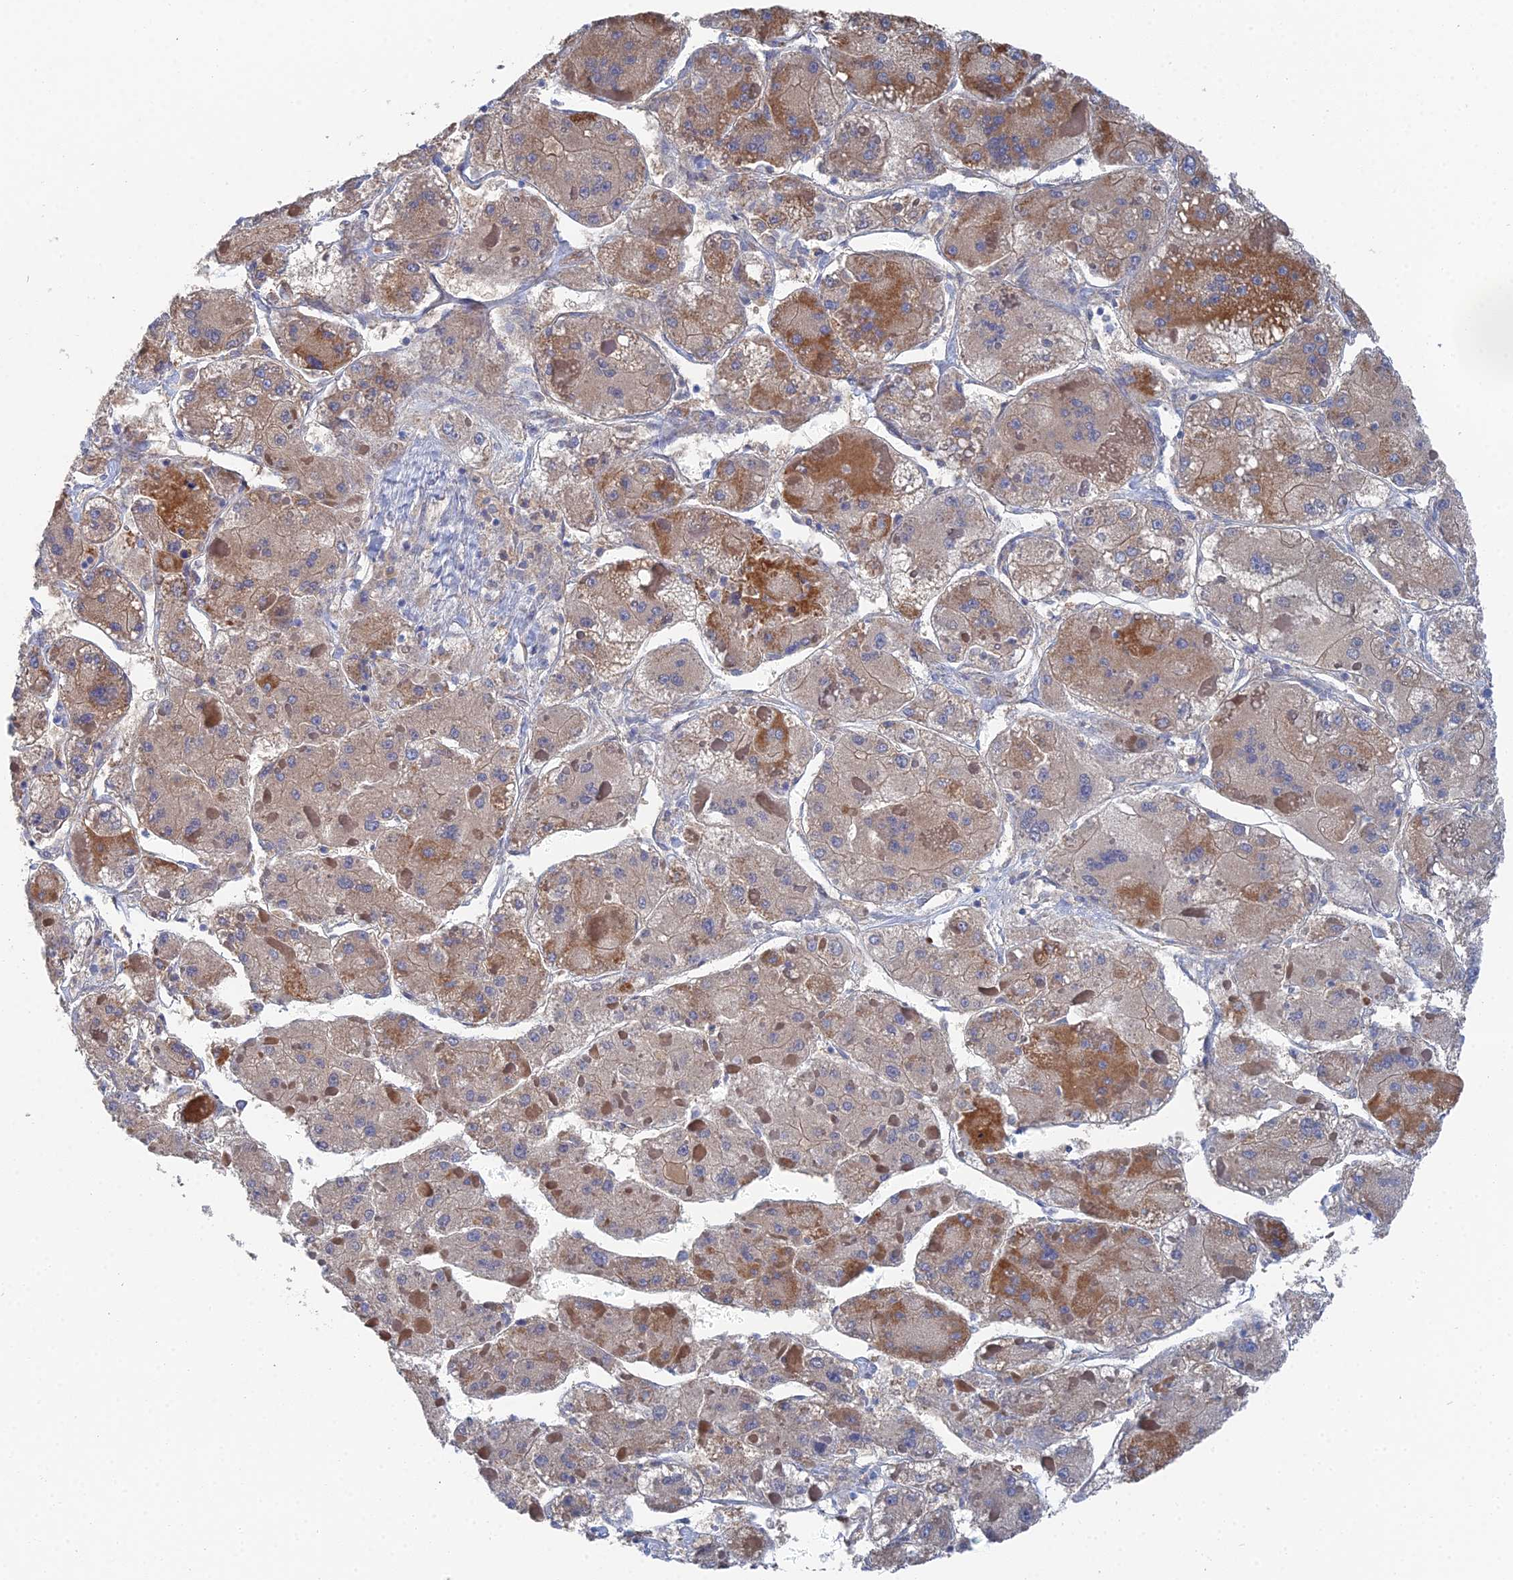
{"staining": {"intensity": "moderate", "quantity": "<25%", "location": "cytoplasmic/membranous"}, "tissue": "liver cancer", "cell_type": "Tumor cells", "image_type": "cancer", "snomed": [{"axis": "morphology", "description": "Carcinoma, Hepatocellular, NOS"}, {"axis": "topography", "description": "Liver"}], "caption": "Liver hepatocellular carcinoma was stained to show a protein in brown. There is low levels of moderate cytoplasmic/membranous positivity in approximately <25% of tumor cells. (DAB = brown stain, brightfield microscopy at high magnification).", "gene": "IFT80", "patient": {"sex": "female", "age": 73}}